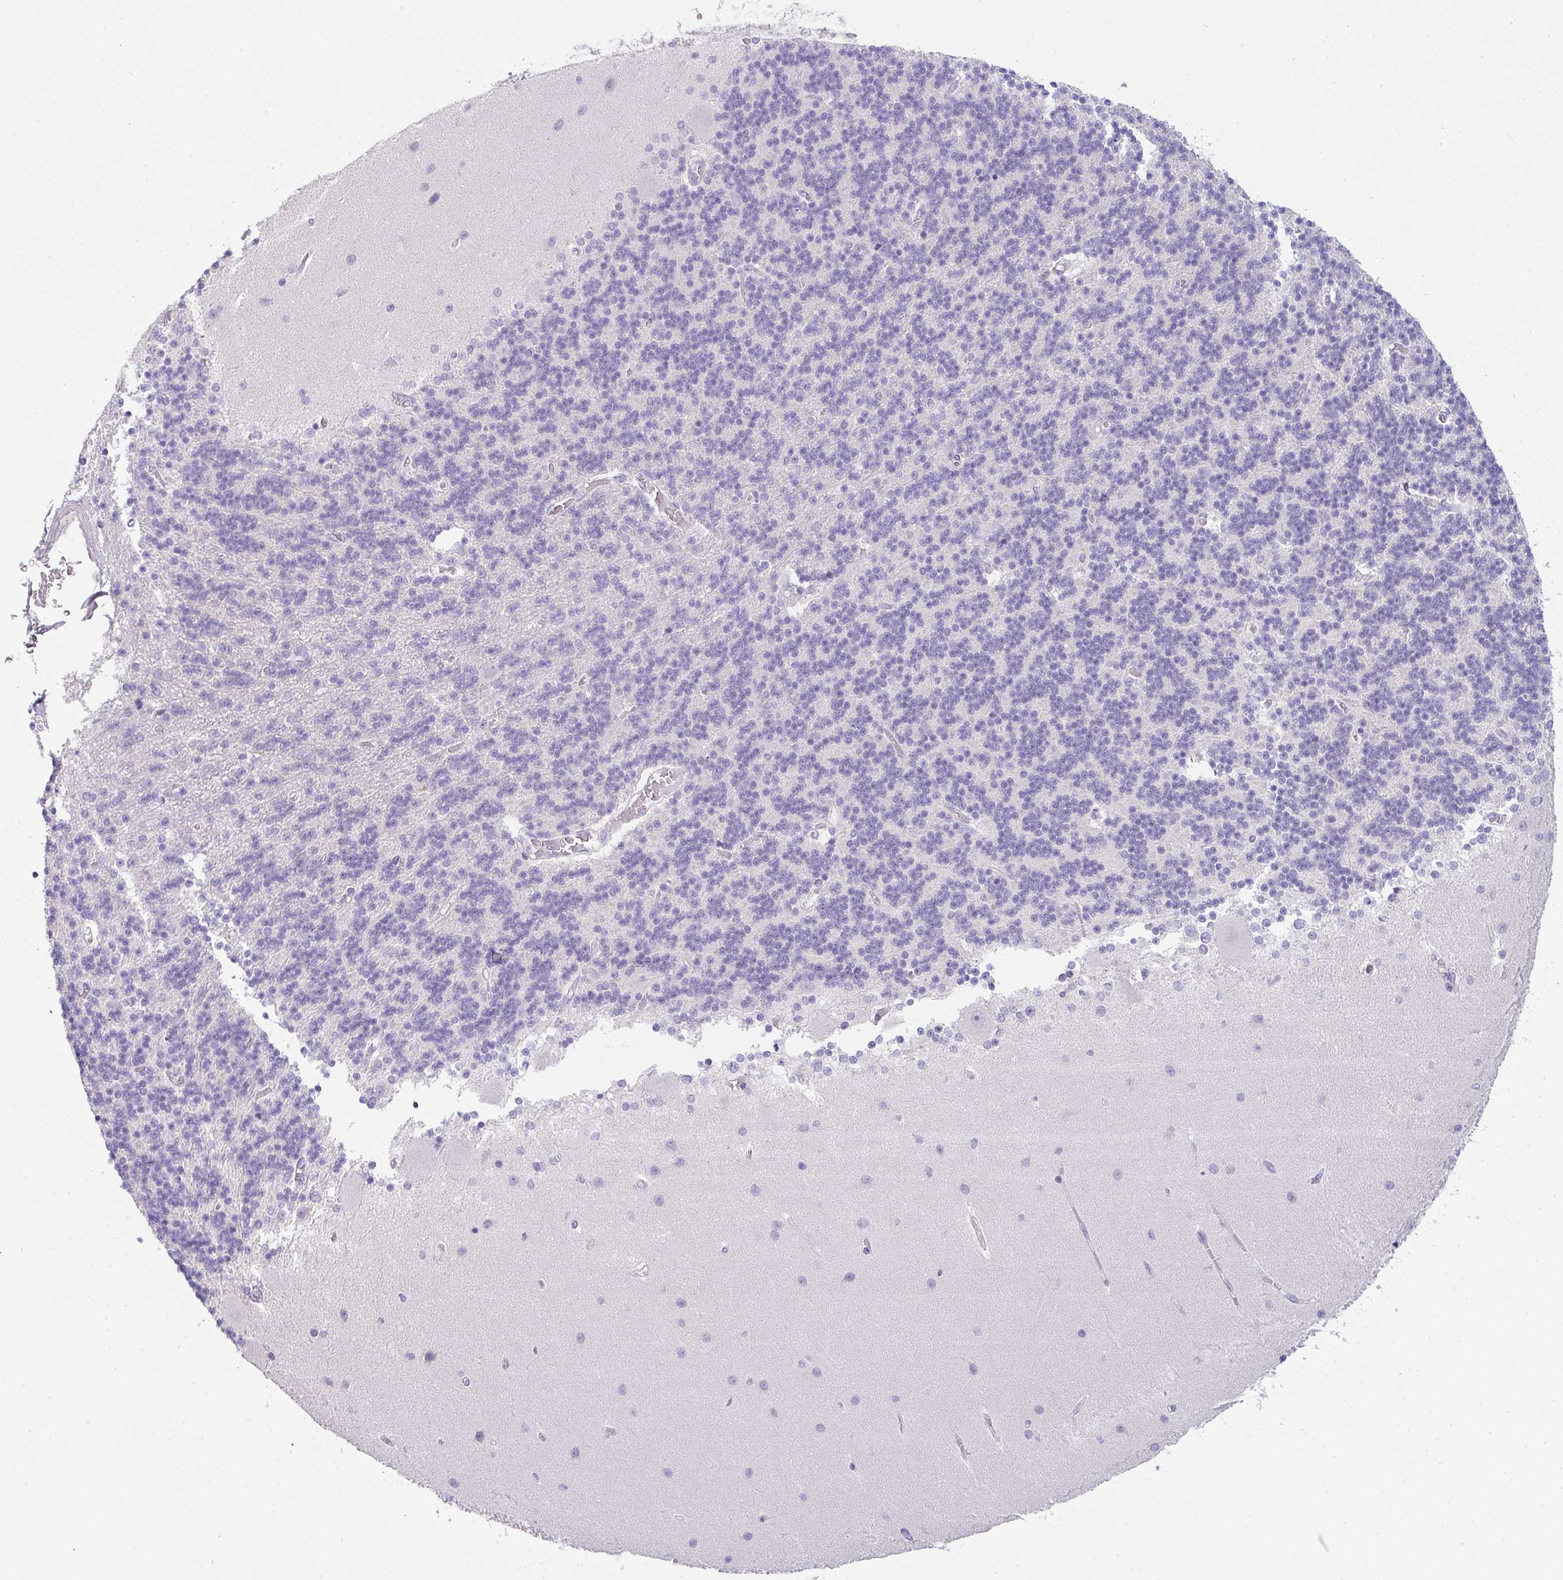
{"staining": {"intensity": "negative", "quantity": "none", "location": "none"}, "tissue": "cerebellum", "cell_type": "Cells in granular layer", "image_type": "normal", "snomed": [{"axis": "morphology", "description": "Normal tissue, NOS"}, {"axis": "topography", "description": "Cerebellum"}], "caption": "A photomicrograph of human cerebellum is negative for staining in cells in granular layer.", "gene": "FILIP1", "patient": {"sex": "female", "age": 54}}